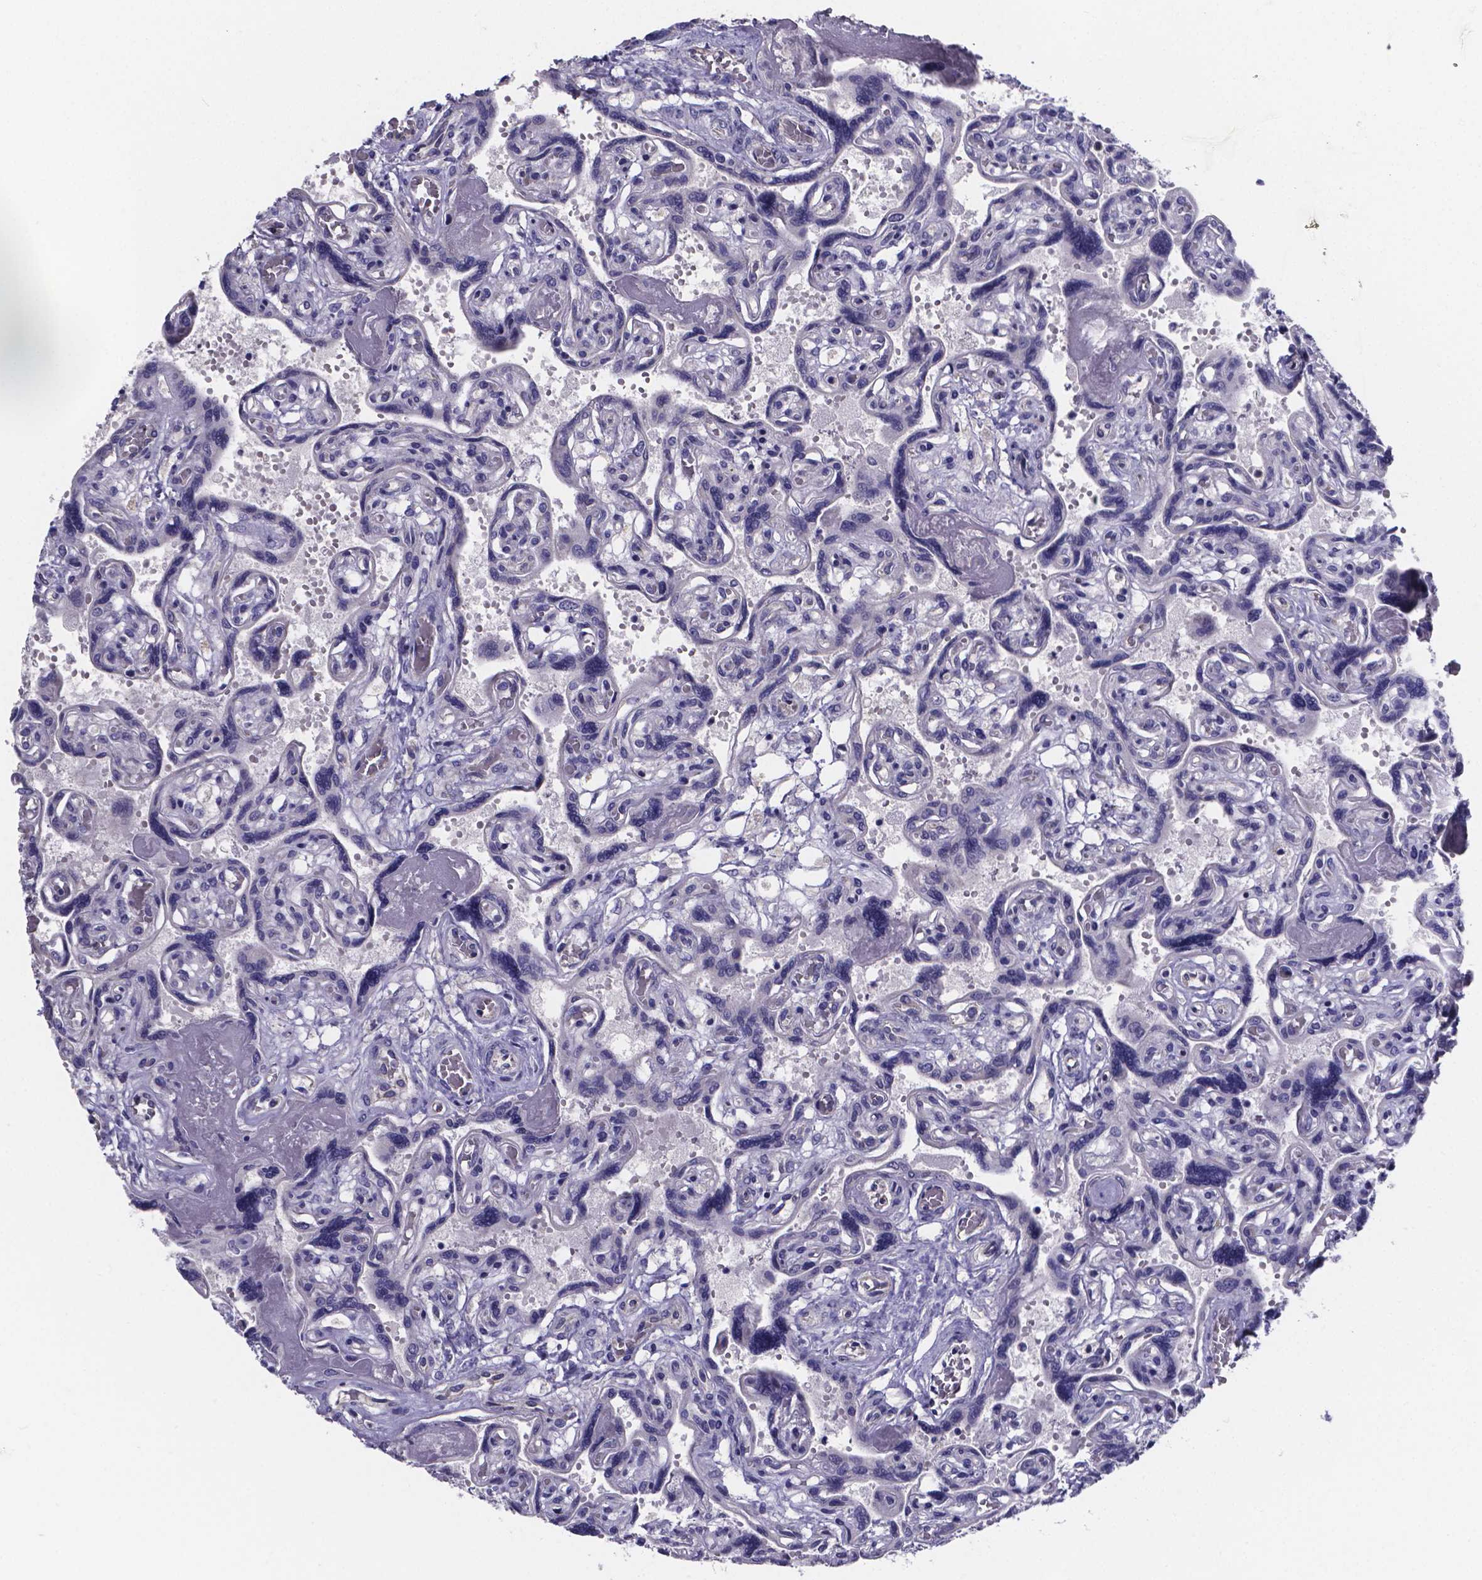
{"staining": {"intensity": "negative", "quantity": "none", "location": "none"}, "tissue": "placenta", "cell_type": "Decidual cells", "image_type": "normal", "snomed": [{"axis": "morphology", "description": "Normal tissue, NOS"}, {"axis": "topography", "description": "Placenta"}], "caption": "Benign placenta was stained to show a protein in brown. There is no significant staining in decidual cells.", "gene": "SFRP4", "patient": {"sex": "female", "age": 32}}